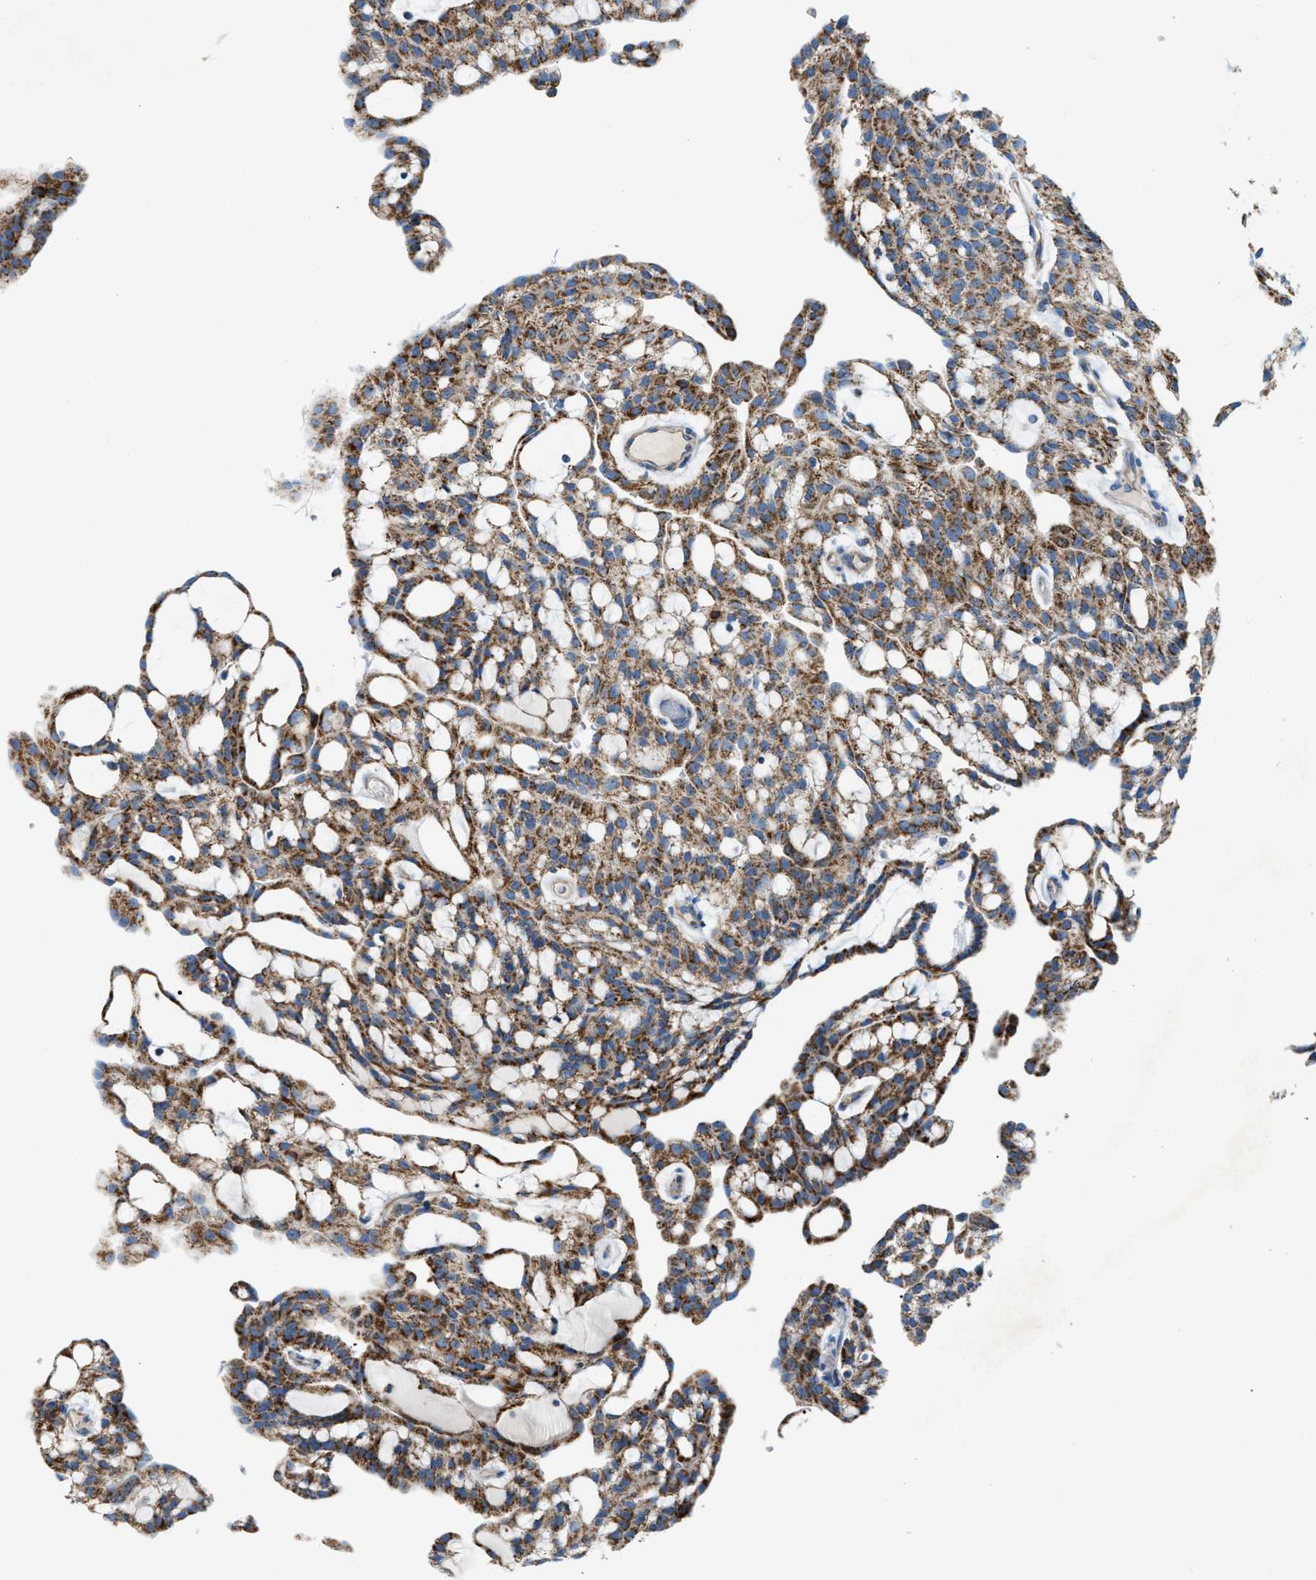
{"staining": {"intensity": "strong", "quantity": ">75%", "location": "cytoplasmic/membranous"}, "tissue": "renal cancer", "cell_type": "Tumor cells", "image_type": "cancer", "snomed": [{"axis": "morphology", "description": "Adenocarcinoma, NOS"}, {"axis": "topography", "description": "Kidney"}], "caption": "A photomicrograph of renal adenocarcinoma stained for a protein exhibits strong cytoplasmic/membranous brown staining in tumor cells.", "gene": "JADE1", "patient": {"sex": "male", "age": 63}}